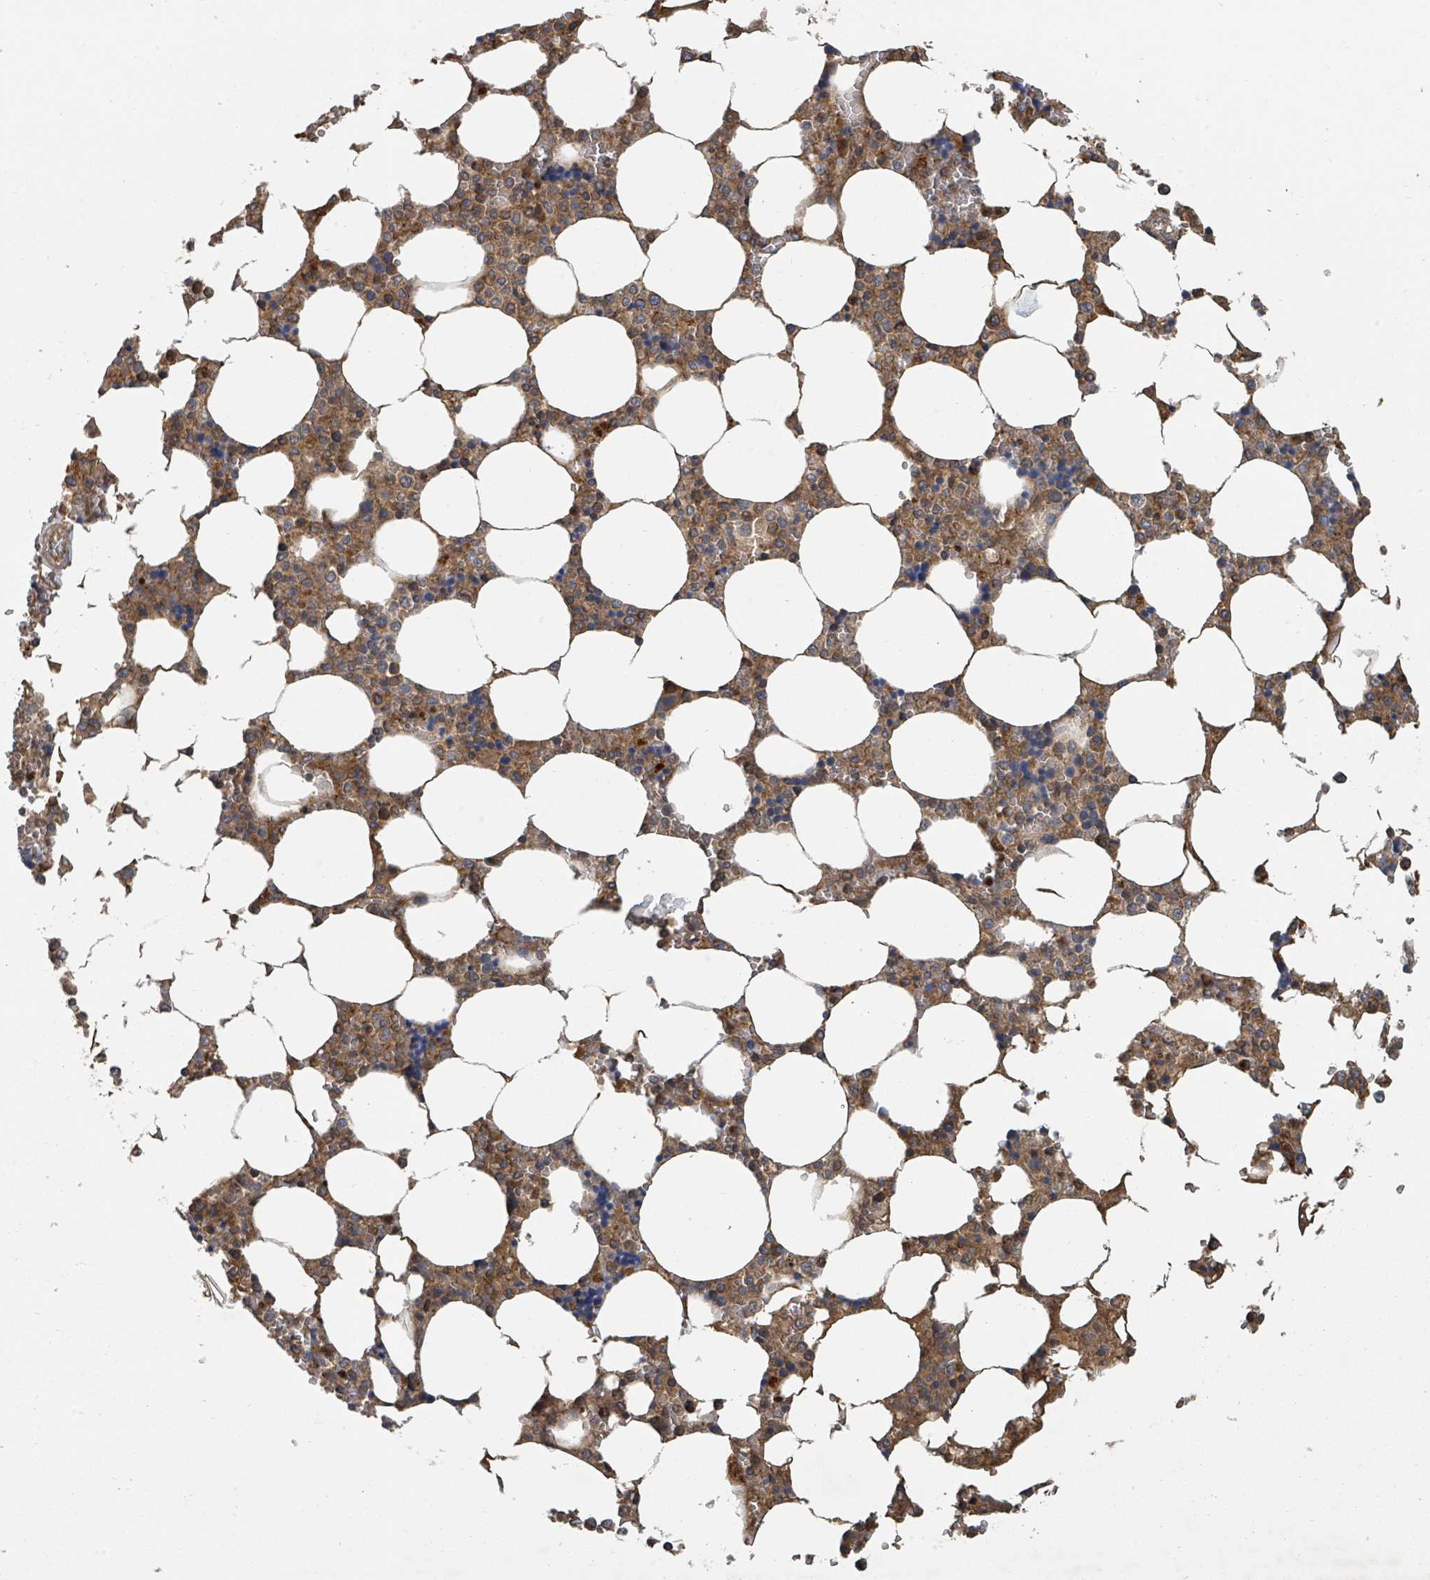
{"staining": {"intensity": "moderate", "quantity": ">75%", "location": "cytoplasmic/membranous"}, "tissue": "bone marrow", "cell_type": "Hematopoietic cells", "image_type": "normal", "snomed": [{"axis": "morphology", "description": "Normal tissue, NOS"}, {"axis": "topography", "description": "Bone marrow"}], "caption": "Immunohistochemical staining of benign bone marrow demonstrates >75% levels of moderate cytoplasmic/membranous protein positivity in about >75% of hematopoietic cells. The staining is performed using DAB (3,3'-diaminobenzidine) brown chromogen to label protein expression. The nuclei are counter-stained blue using hematoxylin.", "gene": "DPM1", "patient": {"sex": "male", "age": 64}}